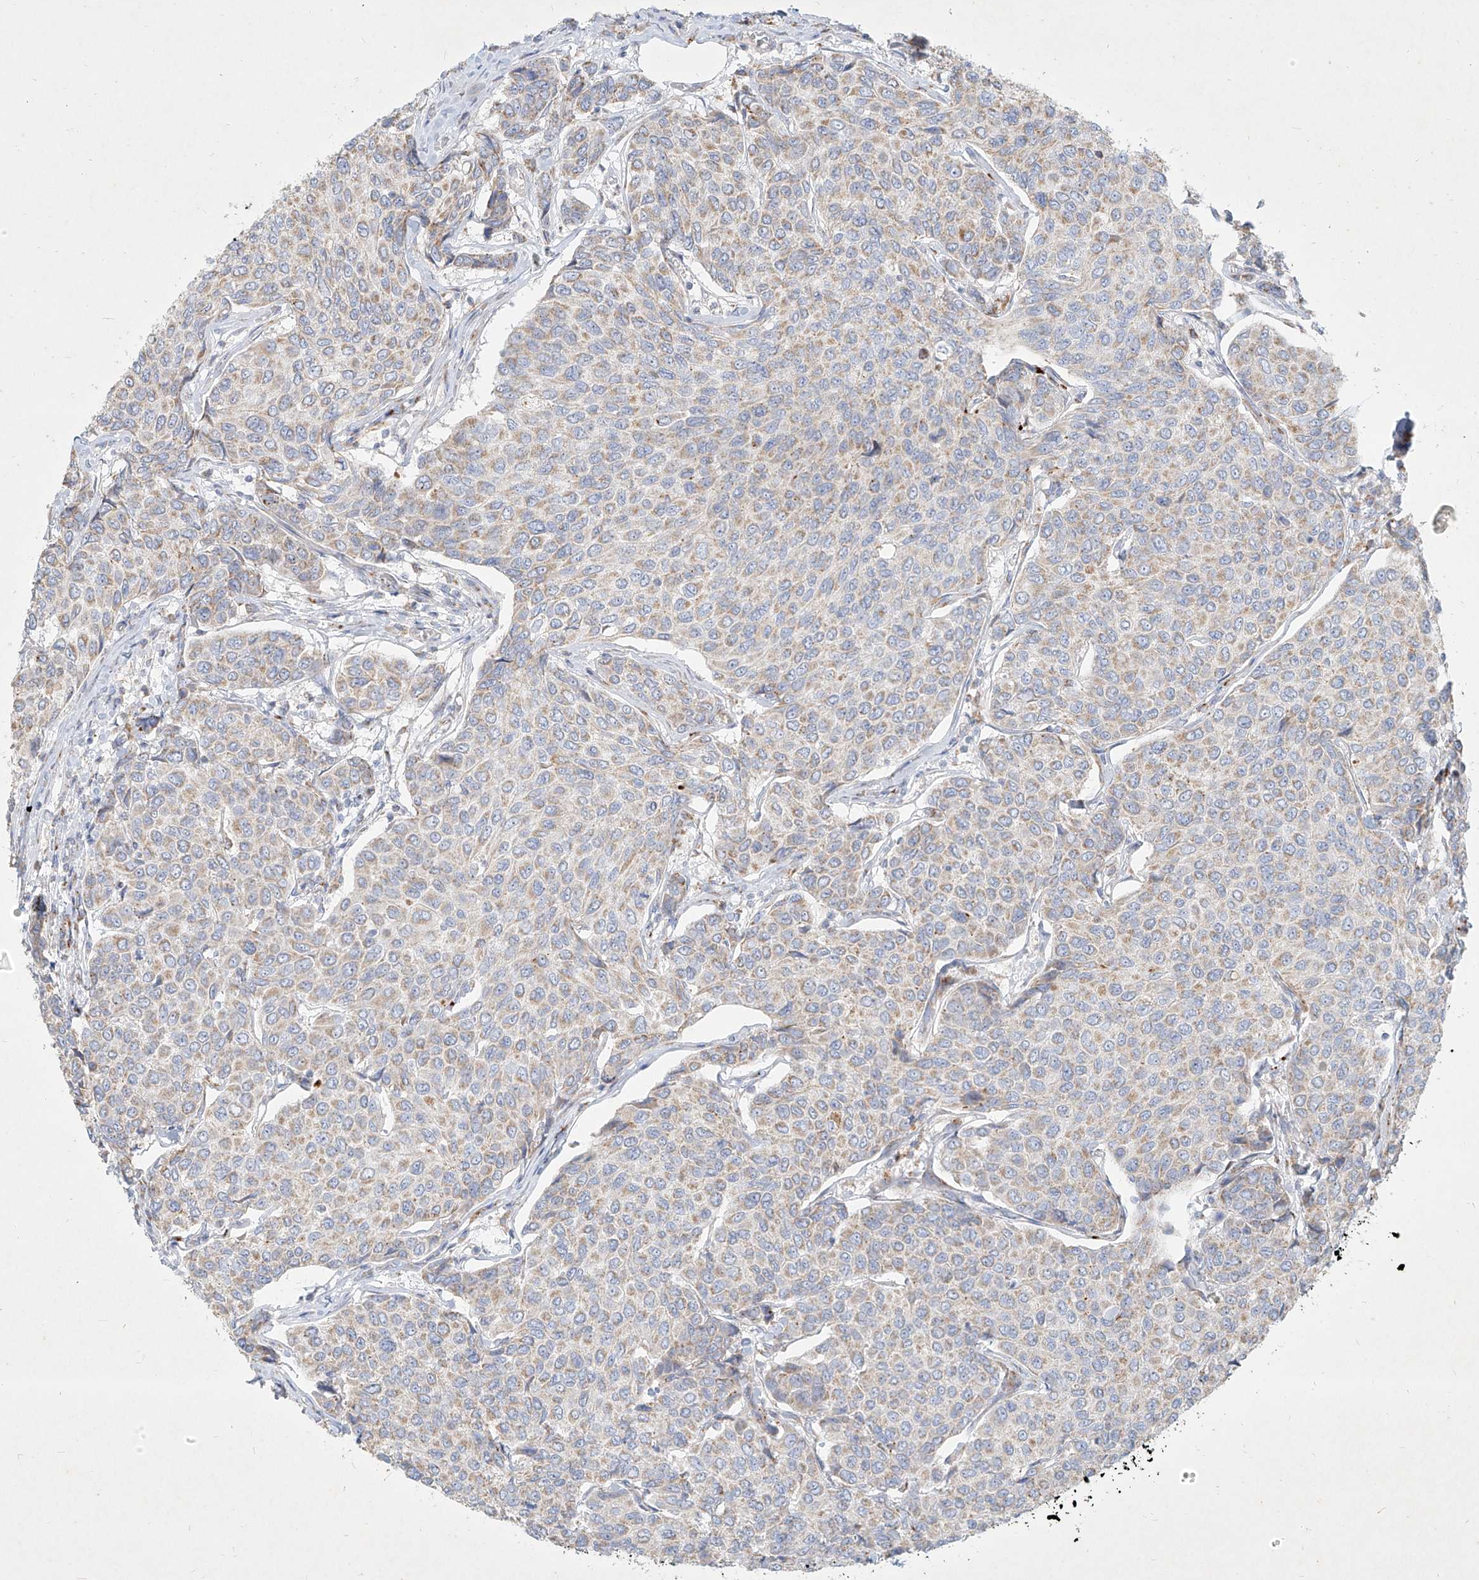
{"staining": {"intensity": "weak", "quantity": "25%-75%", "location": "cytoplasmic/membranous"}, "tissue": "breast cancer", "cell_type": "Tumor cells", "image_type": "cancer", "snomed": [{"axis": "morphology", "description": "Duct carcinoma"}, {"axis": "topography", "description": "Breast"}], "caption": "Breast cancer was stained to show a protein in brown. There is low levels of weak cytoplasmic/membranous expression in about 25%-75% of tumor cells. (IHC, brightfield microscopy, high magnification).", "gene": "MTX2", "patient": {"sex": "female", "age": 55}}